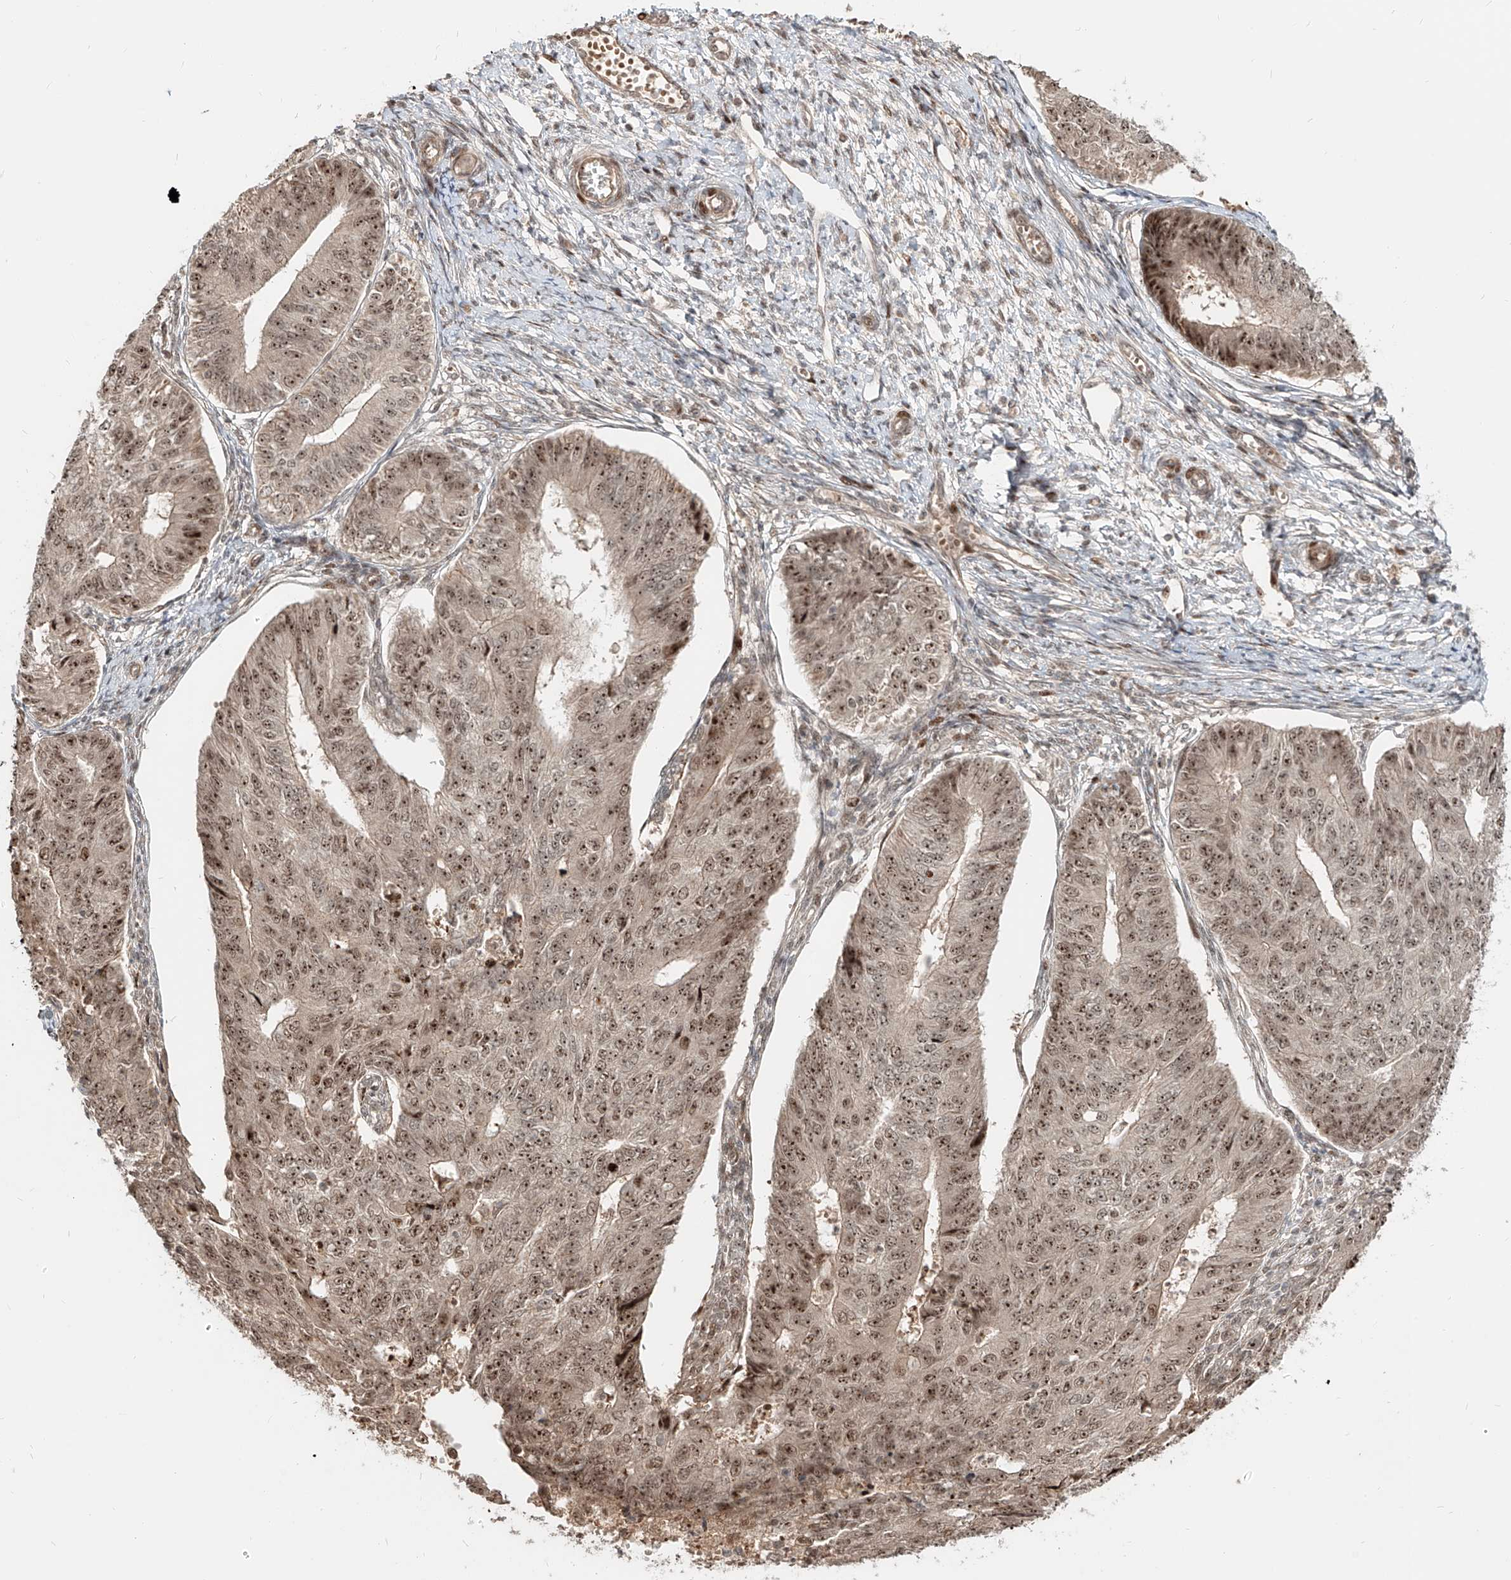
{"staining": {"intensity": "moderate", "quantity": ">75%", "location": "nuclear"}, "tissue": "endometrial cancer", "cell_type": "Tumor cells", "image_type": "cancer", "snomed": [{"axis": "morphology", "description": "Adenocarcinoma, NOS"}, {"axis": "topography", "description": "Endometrium"}], "caption": "Moderate nuclear protein staining is appreciated in about >75% of tumor cells in endometrial cancer. The staining is performed using DAB brown chromogen to label protein expression. The nuclei are counter-stained blue using hematoxylin.", "gene": "ZNF710", "patient": {"sex": "female", "age": 32}}